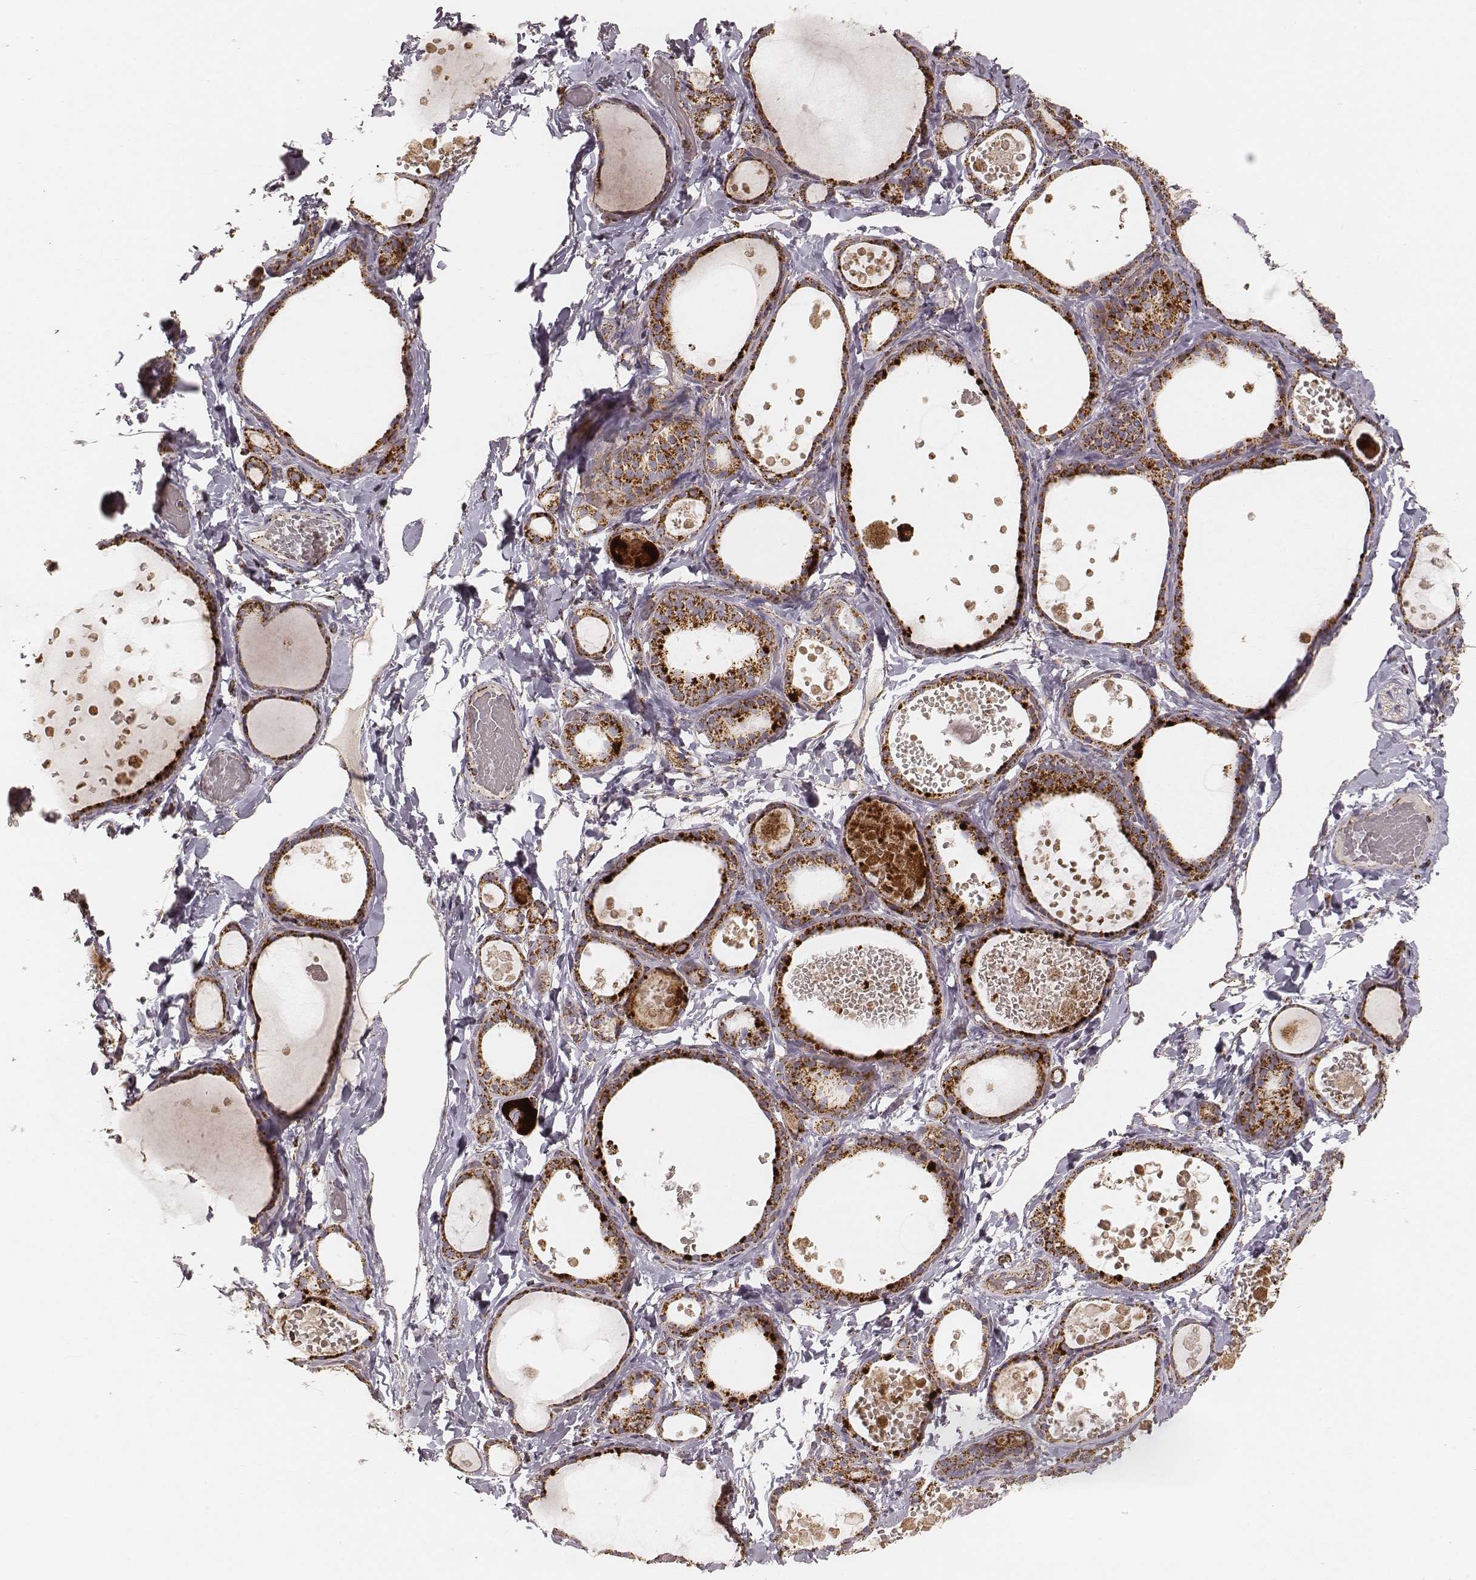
{"staining": {"intensity": "strong", "quantity": ">75%", "location": "cytoplasmic/membranous"}, "tissue": "thyroid gland", "cell_type": "Glandular cells", "image_type": "normal", "snomed": [{"axis": "morphology", "description": "Normal tissue, NOS"}, {"axis": "topography", "description": "Thyroid gland"}], "caption": "A photomicrograph of human thyroid gland stained for a protein displays strong cytoplasmic/membranous brown staining in glandular cells. Using DAB (brown) and hematoxylin (blue) stains, captured at high magnification using brightfield microscopy.", "gene": "CS", "patient": {"sex": "female", "age": 56}}